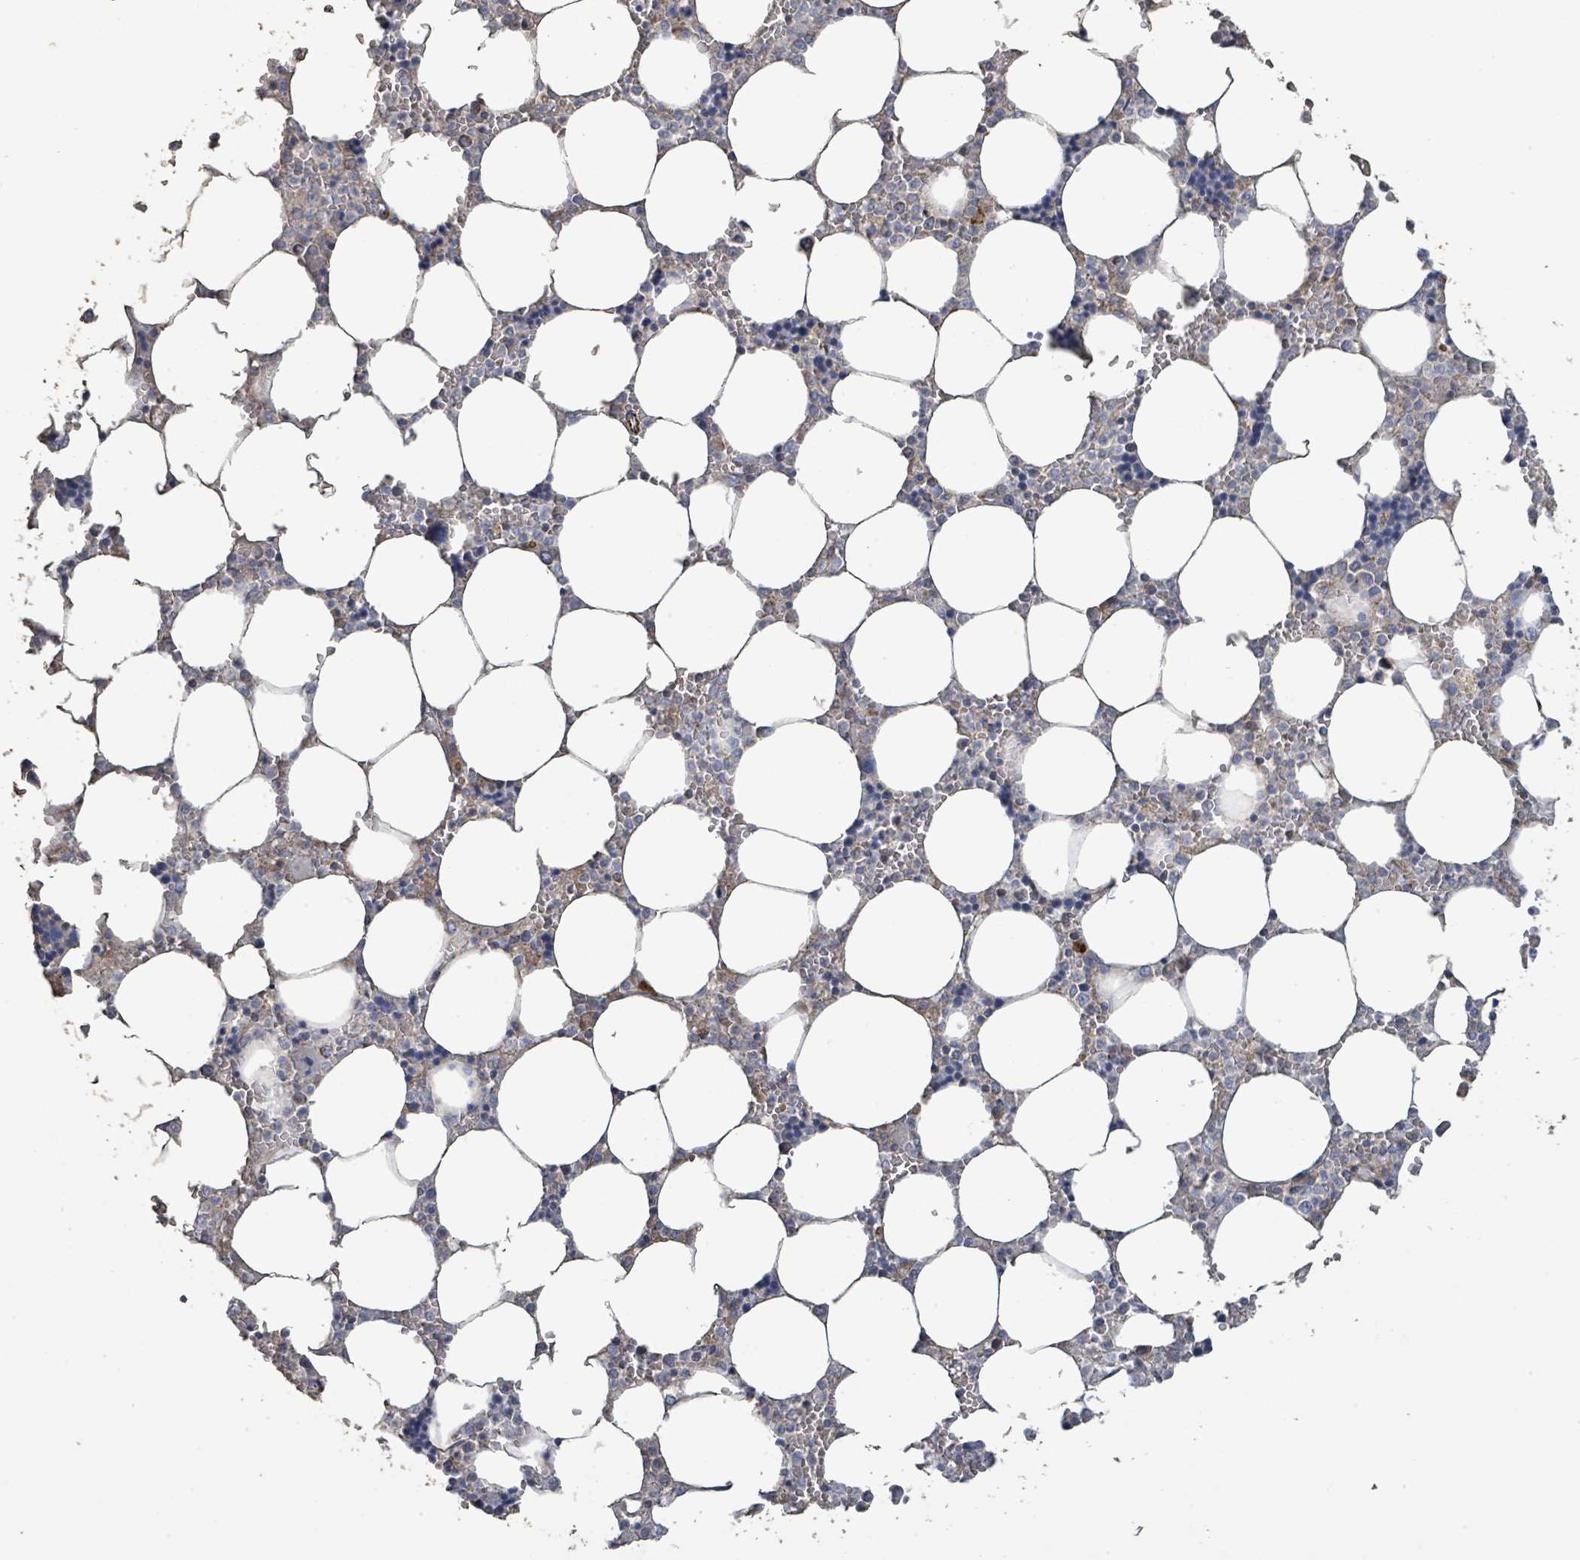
{"staining": {"intensity": "negative", "quantity": "none", "location": "none"}, "tissue": "bone marrow", "cell_type": "Hematopoietic cells", "image_type": "normal", "snomed": [{"axis": "morphology", "description": "Normal tissue, NOS"}, {"axis": "topography", "description": "Bone marrow"}], "caption": "Immunohistochemical staining of normal human bone marrow exhibits no significant expression in hematopoietic cells.", "gene": "ALG12", "patient": {"sex": "male", "age": 64}}